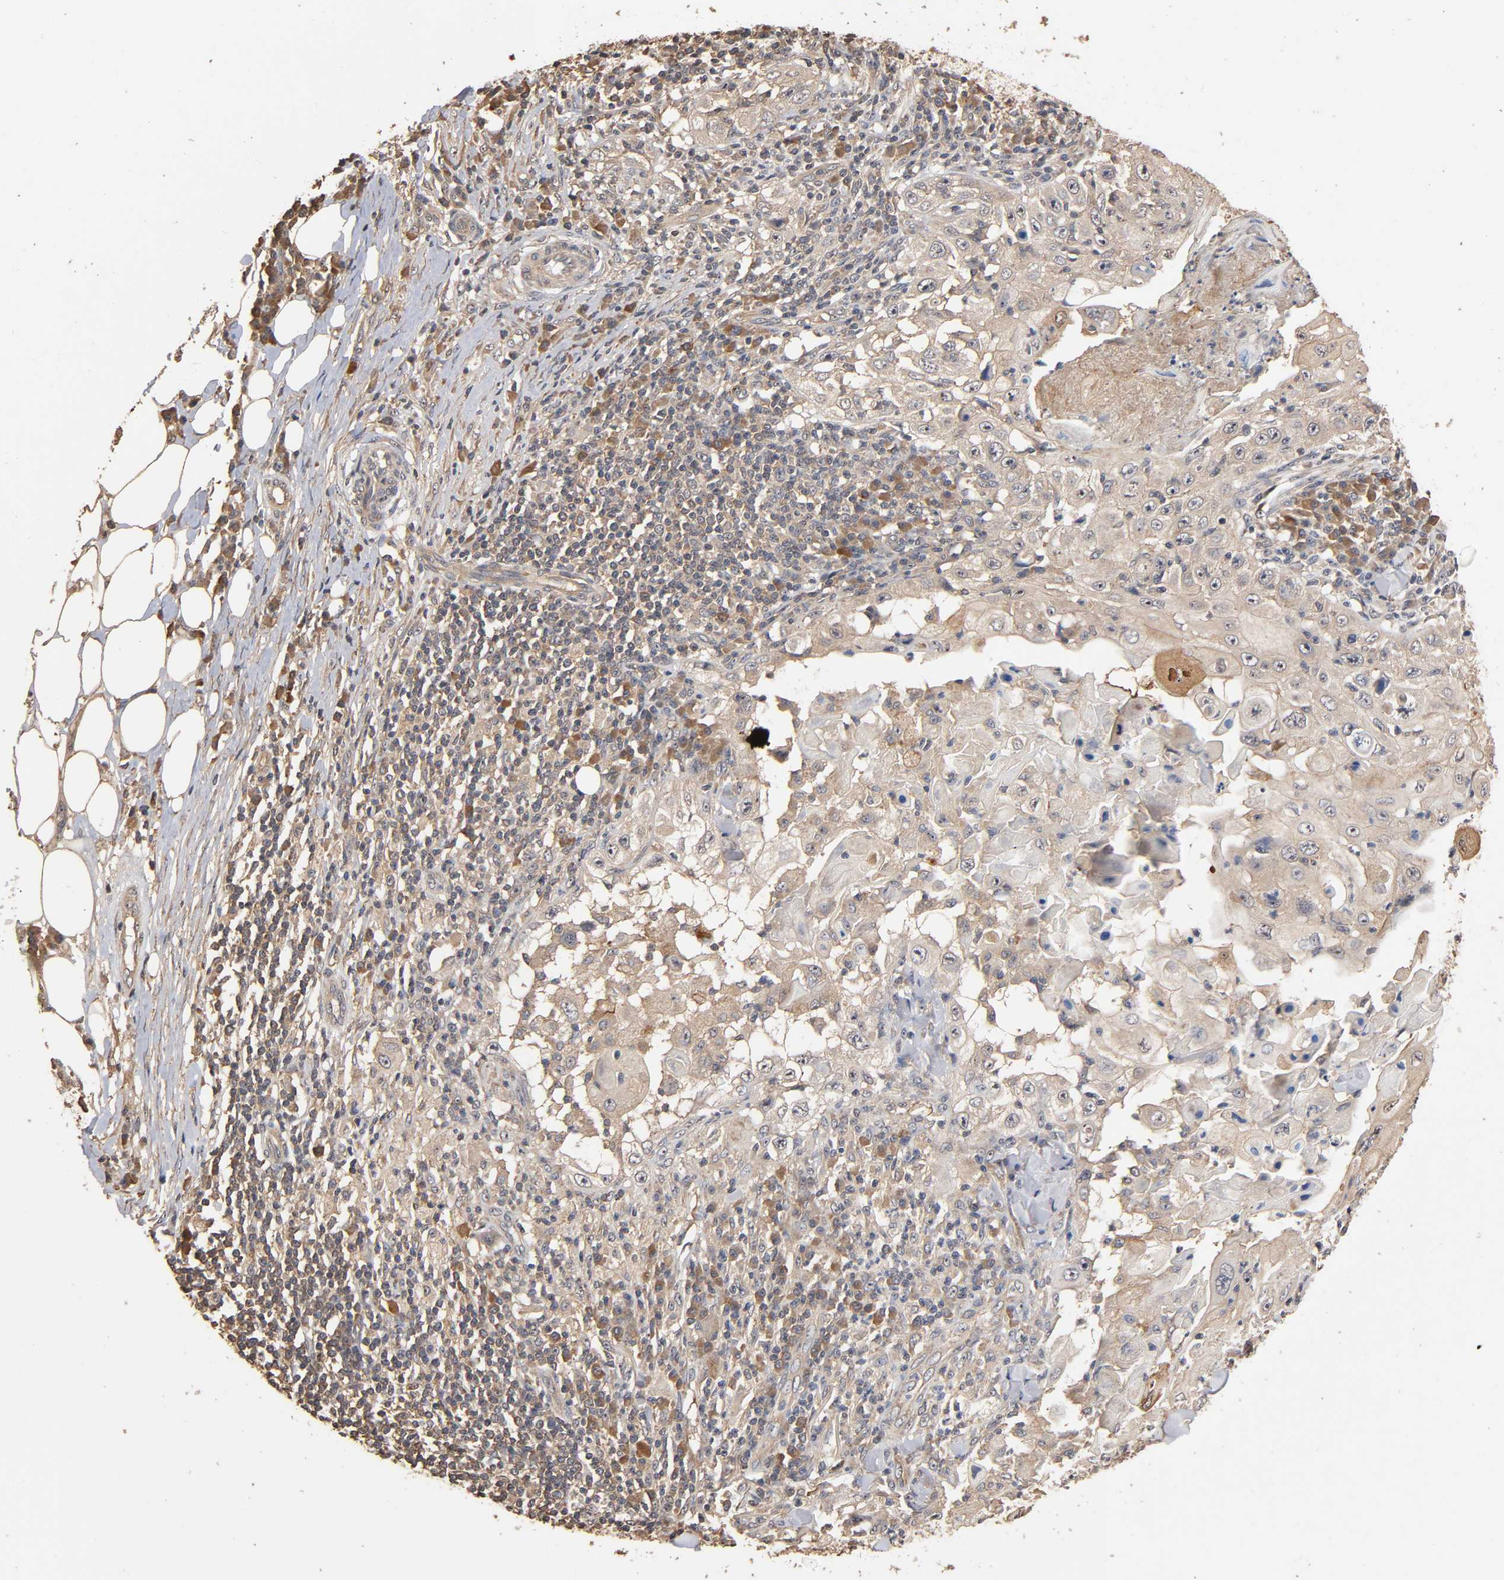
{"staining": {"intensity": "weak", "quantity": "25%-75%", "location": "cytoplasmic/membranous"}, "tissue": "skin cancer", "cell_type": "Tumor cells", "image_type": "cancer", "snomed": [{"axis": "morphology", "description": "Squamous cell carcinoma, NOS"}, {"axis": "topography", "description": "Skin"}], "caption": "An image showing weak cytoplasmic/membranous expression in about 25%-75% of tumor cells in skin cancer, as visualized by brown immunohistochemical staining.", "gene": "ARHGEF7", "patient": {"sex": "male", "age": 86}}